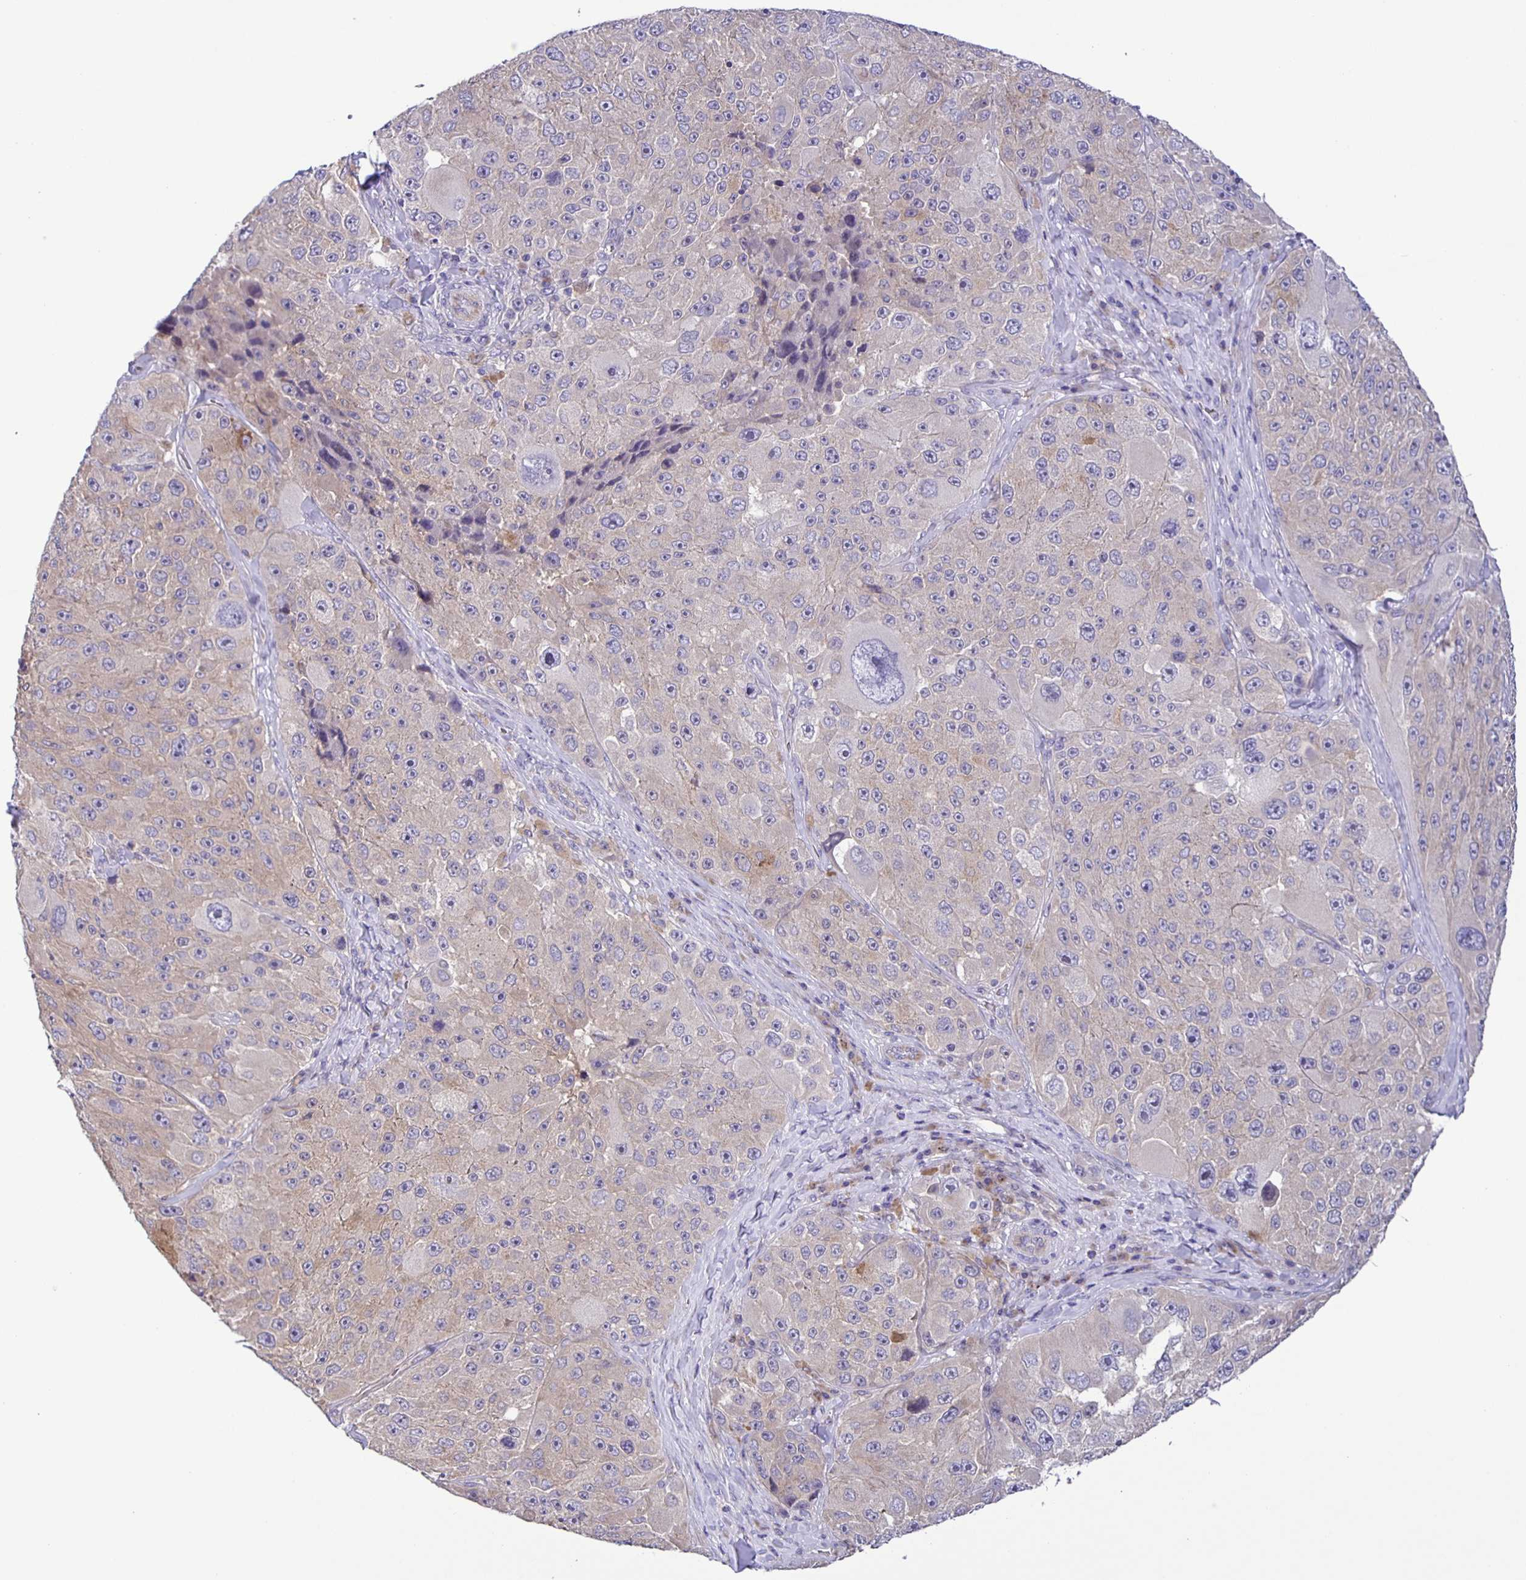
{"staining": {"intensity": "negative", "quantity": "none", "location": "none"}, "tissue": "melanoma", "cell_type": "Tumor cells", "image_type": "cancer", "snomed": [{"axis": "morphology", "description": "Malignant melanoma, Metastatic site"}, {"axis": "topography", "description": "Lymph node"}], "caption": "Protein analysis of malignant melanoma (metastatic site) shows no significant positivity in tumor cells.", "gene": "JMJD4", "patient": {"sex": "male", "age": 62}}